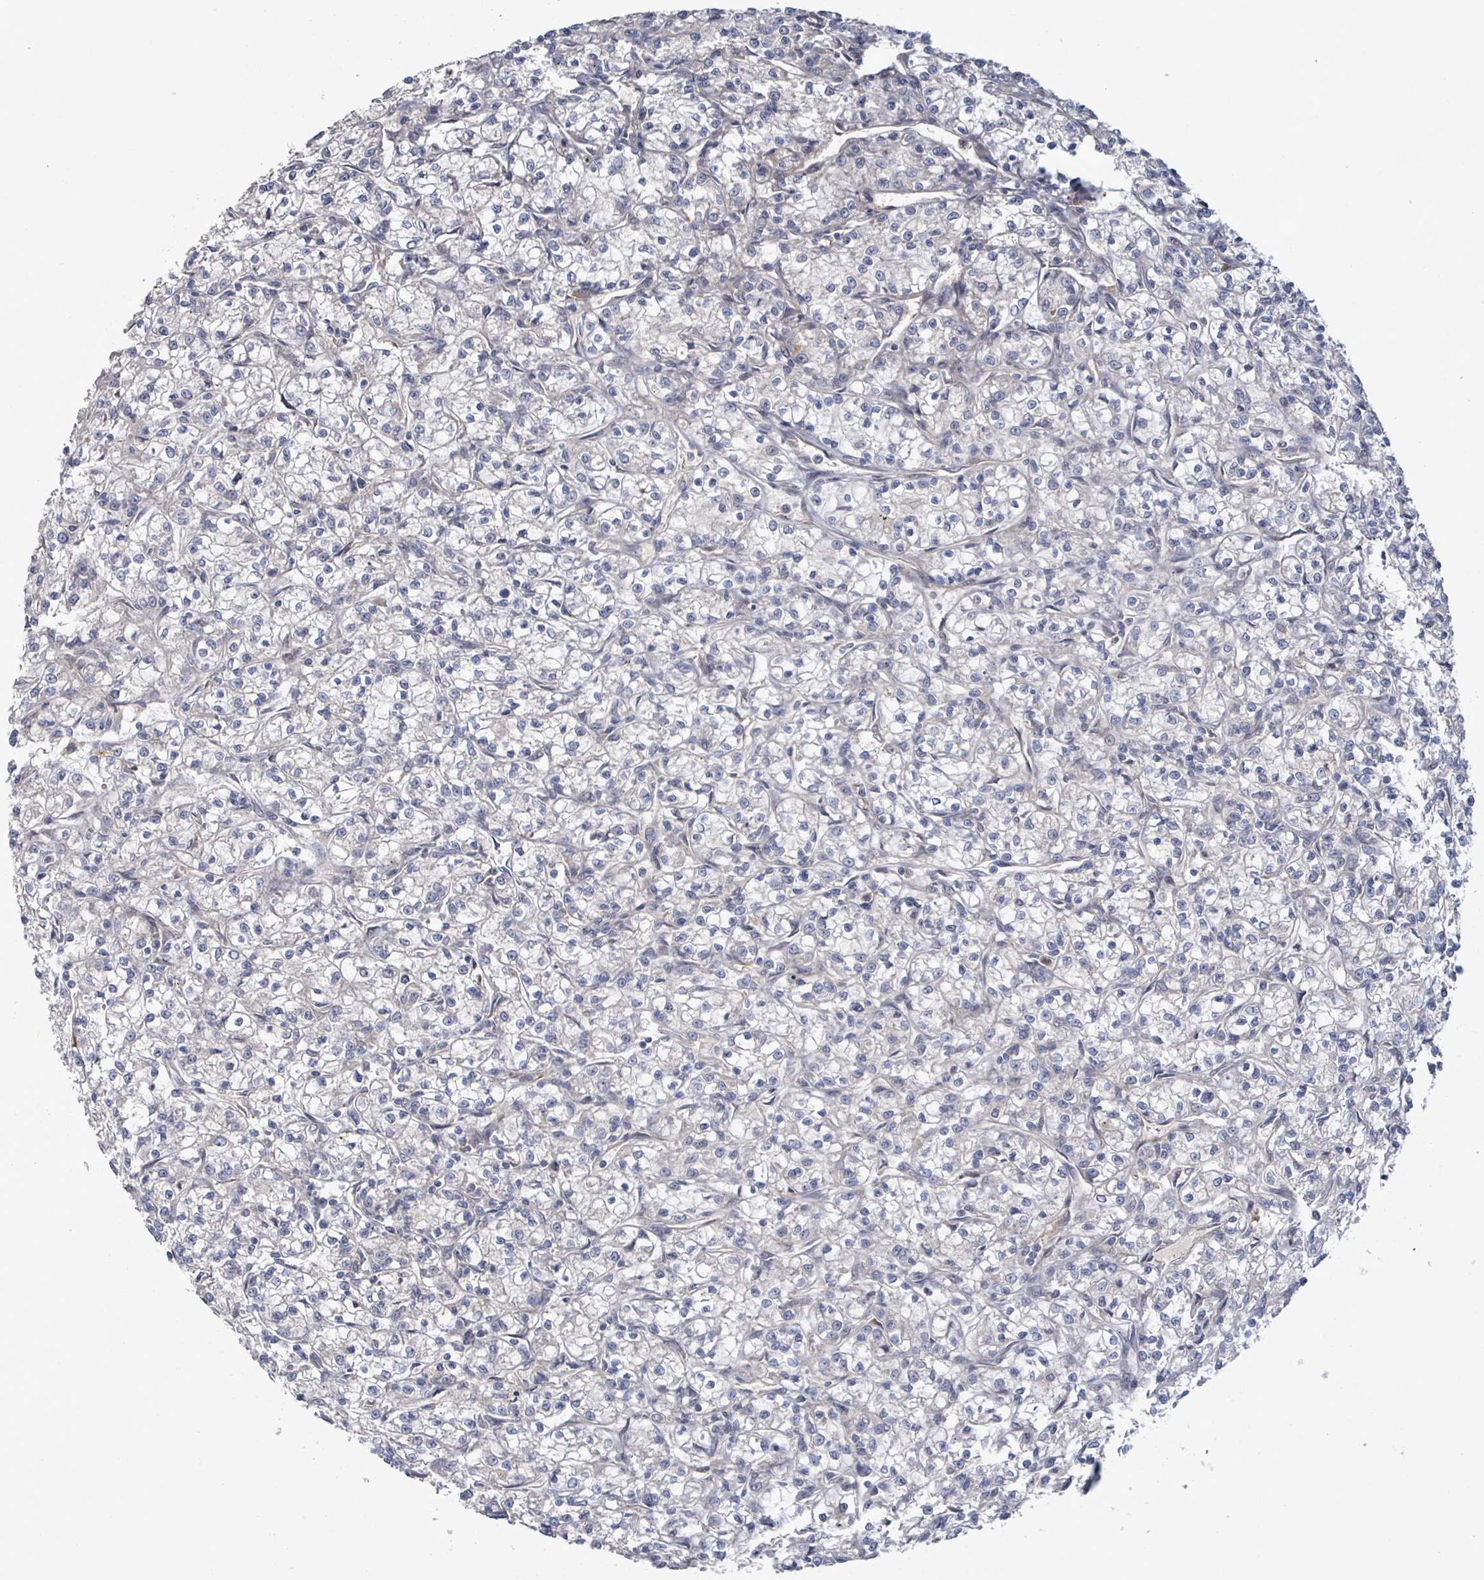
{"staining": {"intensity": "negative", "quantity": "none", "location": "none"}, "tissue": "renal cancer", "cell_type": "Tumor cells", "image_type": "cancer", "snomed": [{"axis": "morphology", "description": "Adenocarcinoma, NOS"}, {"axis": "topography", "description": "Kidney"}], "caption": "Tumor cells are negative for protein expression in human adenocarcinoma (renal).", "gene": "SLIT3", "patient": {"sex": "female", "age": 59}}